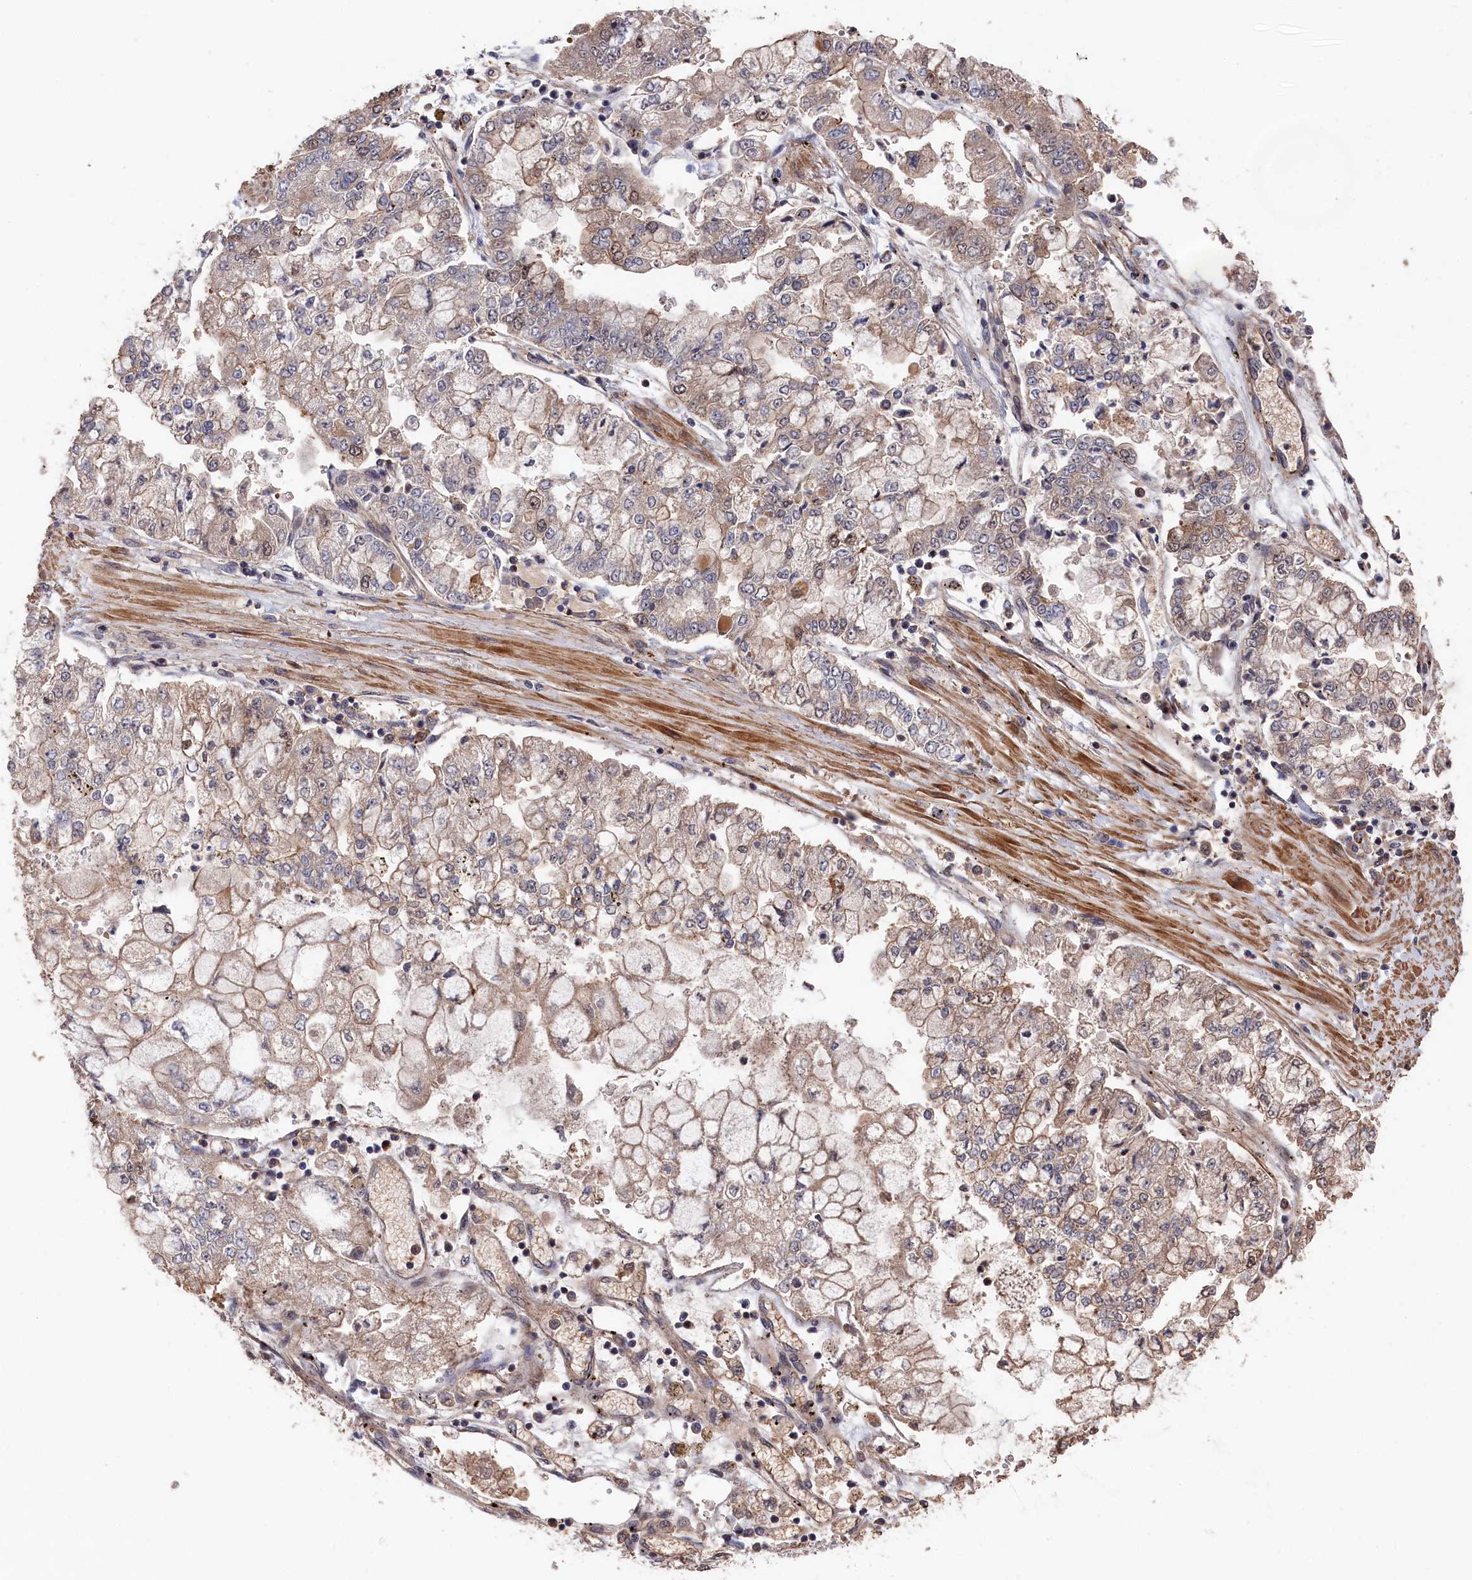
{"staining": {"intensity": "weak", "quantity": "25%-75%", "location": "cytoplasmic/membranous"}, "tissue": "stomach cancer", "cell_type": "Tumor cells", "image_type": "cancer", "snomed": [{"axis": "morphology", "description": "Adenocarcinoma, NOS"}, {"axis": "topography", "description": "Stomach"}], "caption": "IHC staining of stomach adenocarcinoma, which demonstrates low levels of weak cytoplasmic/membranous expression in approximately 25%-75% of tumor cells indicating weak cytoplasmic/membranous protein positivity. The staining was performed using DAB (3,3'-diaminobenzidine) (brown) for protein detection and nuclei were counterstained in hematoxylin (blue).", "gene": "RMI2", "patient": {"sex": "male", "age": 76}}